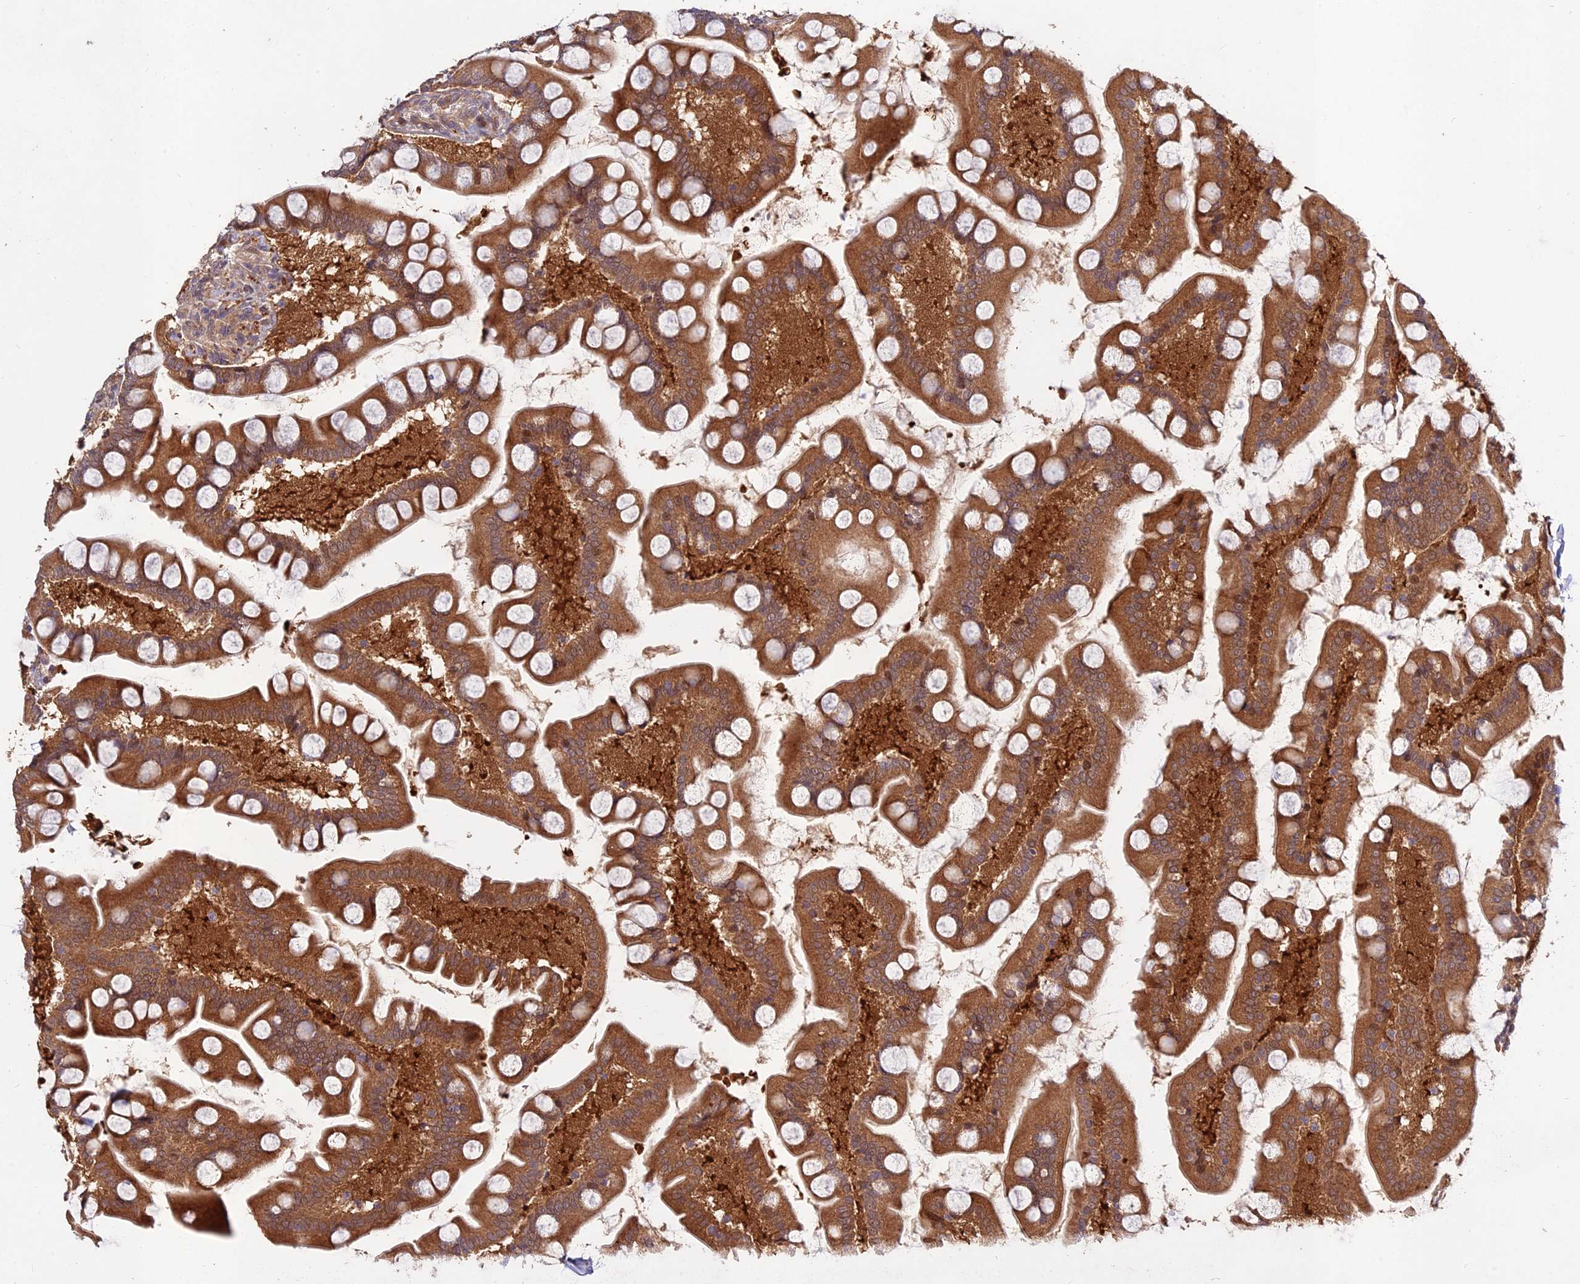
{"staining": {"intensity": "strong", "quantity": ">75%", "location": "cytoplasmic/membranous"}, "tissue": "small intestine", "cell_type": "Glandular cells", "image_type": "normal", "snomed": [{"axis": "morphology", "description": "Normal tissue, NOS"}, {"axis": "topography", "description": "Small intestine"}], "caption": "IHC of benign small intestine reveals high levels of strong cytoplasmic/membranous staining in about >75% of glandular cells.", "gene": "GRTP1", "patient": {"sex": "male", "age": 41}}